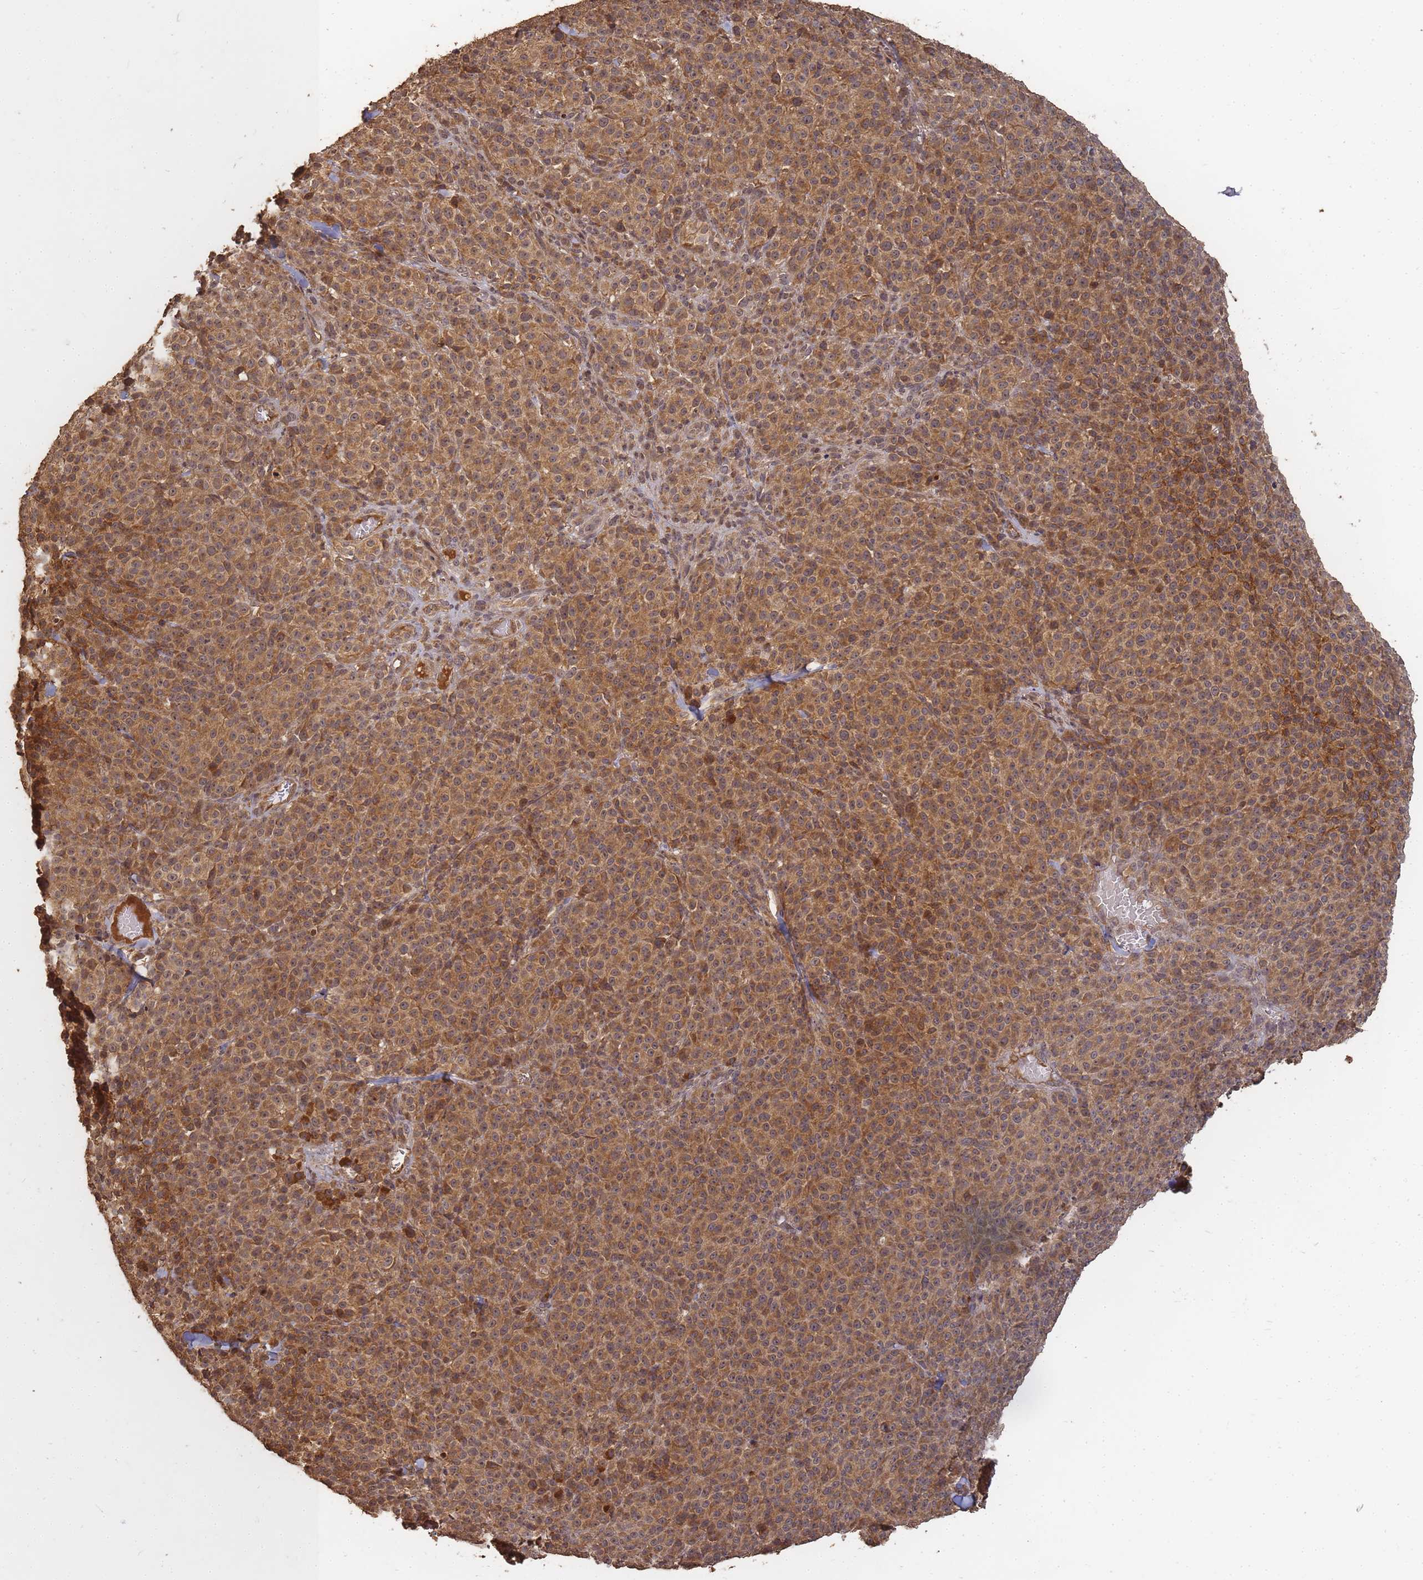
{"staining": {"intensity": "moderate", "quantity": ">75%", "location": "cytoplasmic/membranous"}, "tissue": "melanoma", "cell_type": "Tumor cells", "image_type": "cancer", "snomed": [{"axis": "morphology", "description": "Normal tissue, NOS"}, {"axis": "morphology", "description": "Malignant melanoma, NOS"}, {"axis": "topography", "description": "Skin"}], "caption": "A high-resolution micrograph shows immunohistochemistry (IHC) staining of malignant melanoma, which reveals moderate cytoplasmic/membranous positivity in about >75% of tumor cells.", "gene": "ALKBH1", "patient": {"sex": "female", "age": 34}}